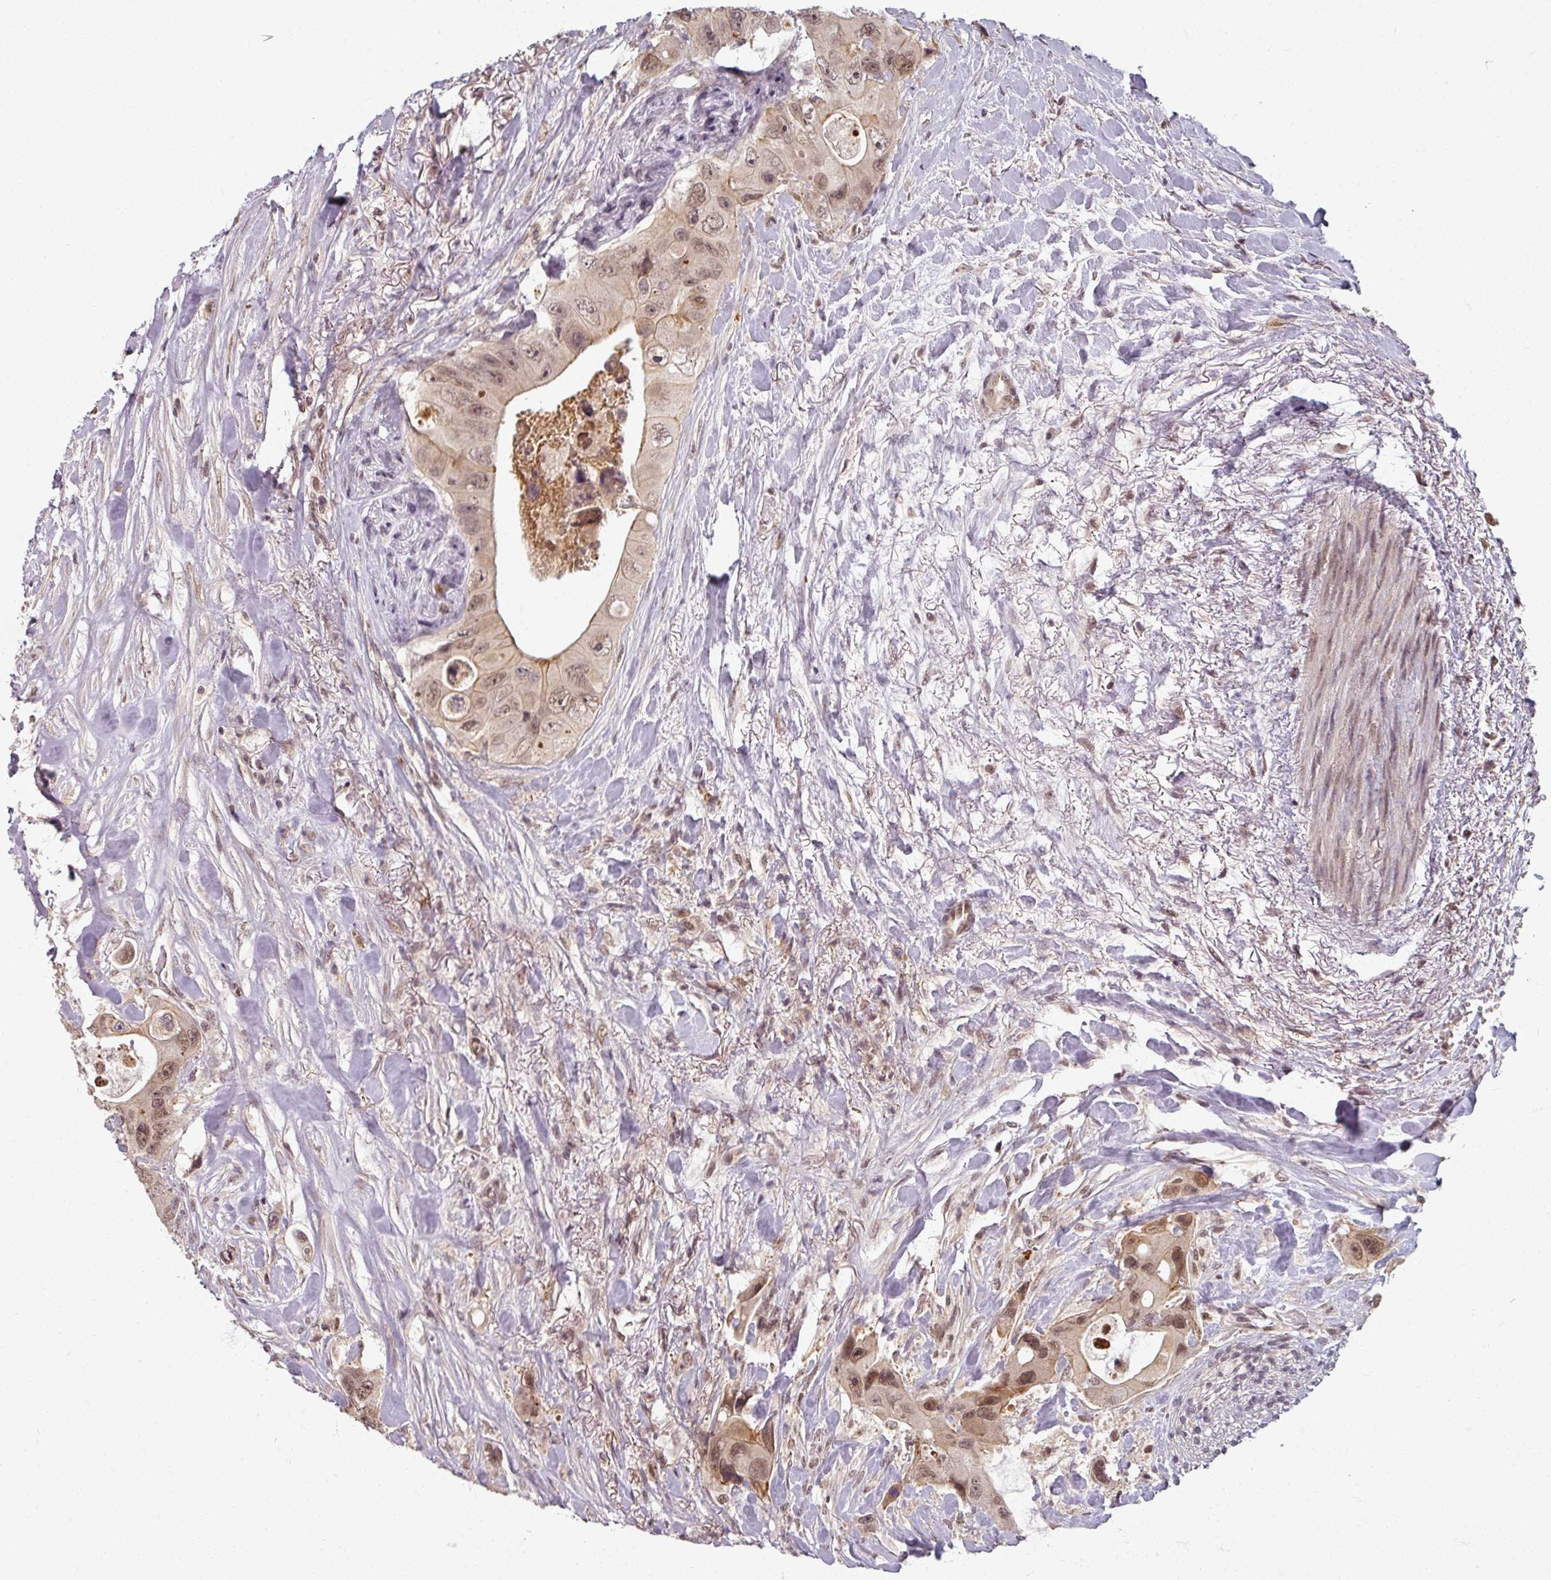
{"staining": {"intensity": "moderate", "quantity": "25%-75%", "location": "cytoplasmic/membranous,nuclear"}, "tissue": "colorectal cancer", "cell_type": "Tumor cells", "image_type": "cancer", "snomed": [{"axis": "morphology", "description": "Adenocarcinoma, NOS"}, {"axis": "topography", "description": "Colon"}], "caption": "A medium amount of moderate cytoplasmic/membranous and nuclear expression is present in approximately 25%-75% of tumor cells in adenocarcinoma (colorectal) tissue.", "gene": "POLR2G", "patient": {"sex": "female", "age": 46}}